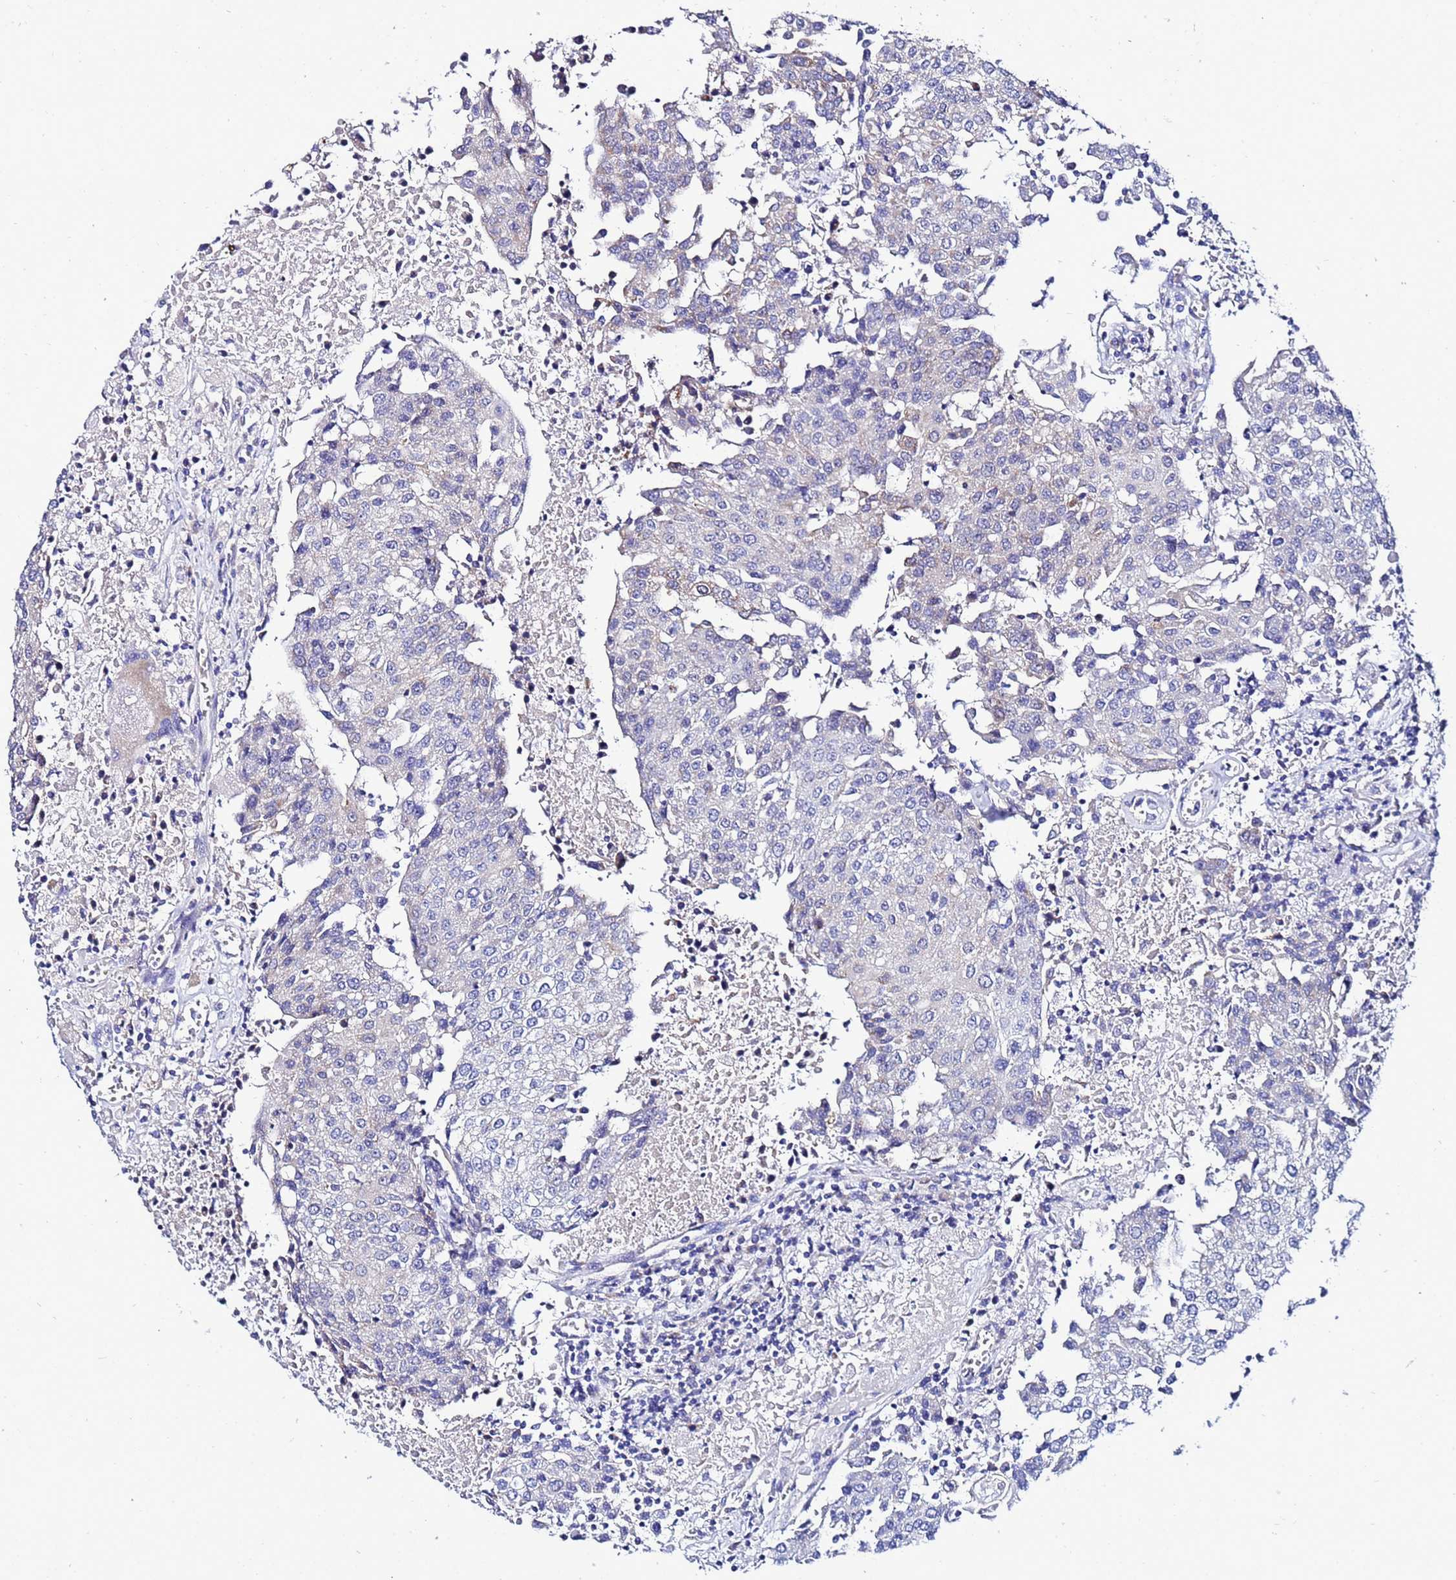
{"staining": {"intensity": "negative", "quantity": "none", "location": "none"}, "tissue": "urothelial cancer", "cell_type": "Tumor cells", "image_type": "cancer", "snomed": [{"axis": "morphology", "description": "Urothelial carcinoma, High grade"}, {"axis": "topography", "description": "Urinary bladder"}], "caption": "High magnification brightfield microscopy of urothelial cancer stained with DAB (3,3'-diaminobenzidine) (brown) and counterstained with hematoxylin (blue): tumor cells show no significant positivity. (DAB immunohistochemistry, high magnification).", "gene": "FAHD2A", "patient": {"sex": "female", "age": 85}}